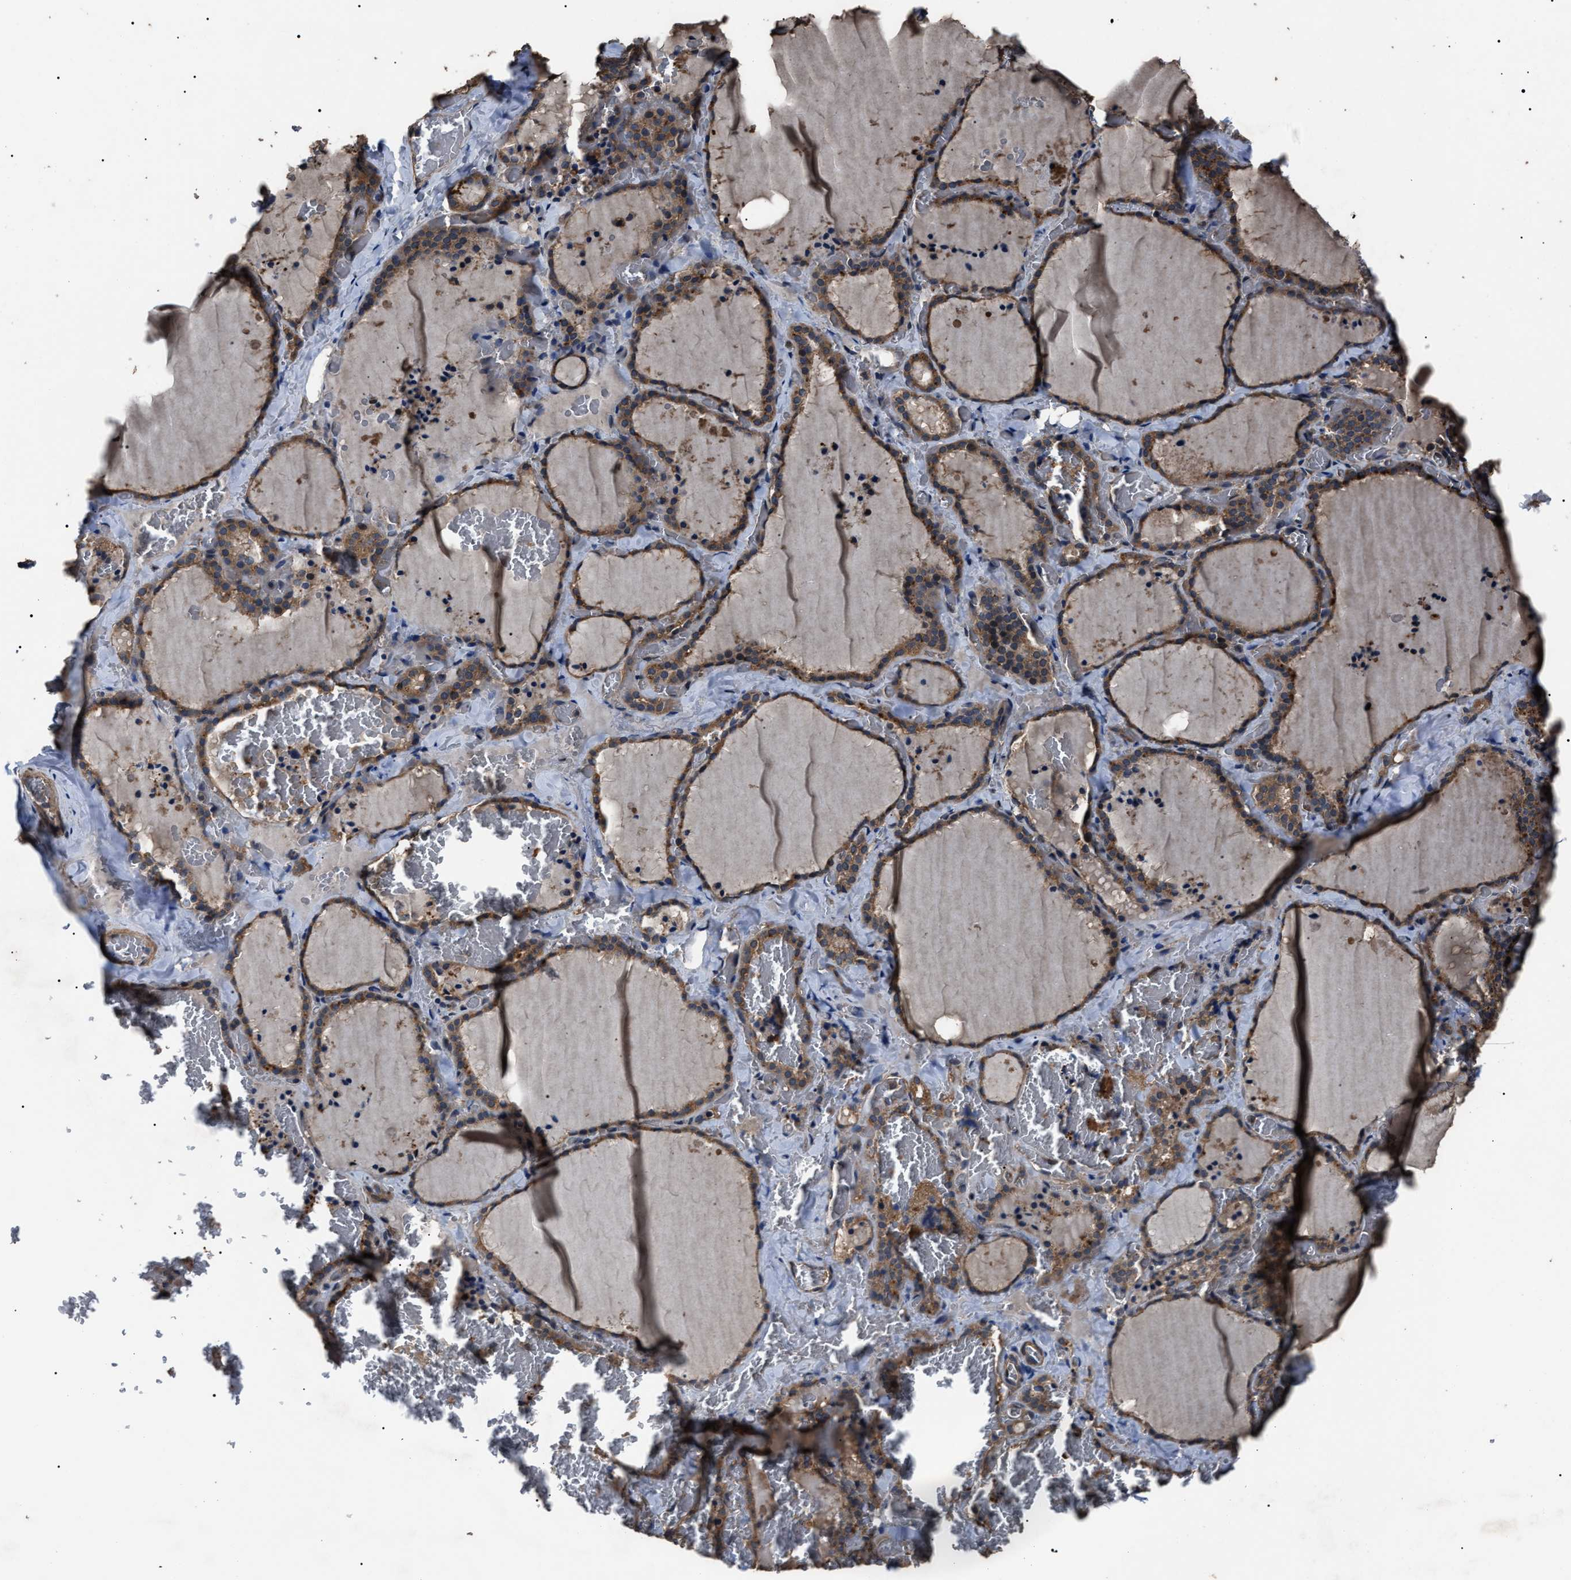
{"staining": {"intensity": "moderate", "quantity": ">75%", "location": "cytoplasmic/membranous"}, "tissue": "thyroid gland", "cell_type": "Glandular cells", "image_type": "normal", "snomed": [{"axis": "morphology", "description": "Normal tissue, NOS"}, {"axis": "topography", "description": "Thyroid gland"}], "caption": "This histopathology image exhibits immunohistochemistry staining of benign human thyroid gland, with medium moderate cytoplasmic/membranous expression in approximately >75% of glandular cells.", "gene": "RNF216", "patient": {"sex": "female", "age": 22}}